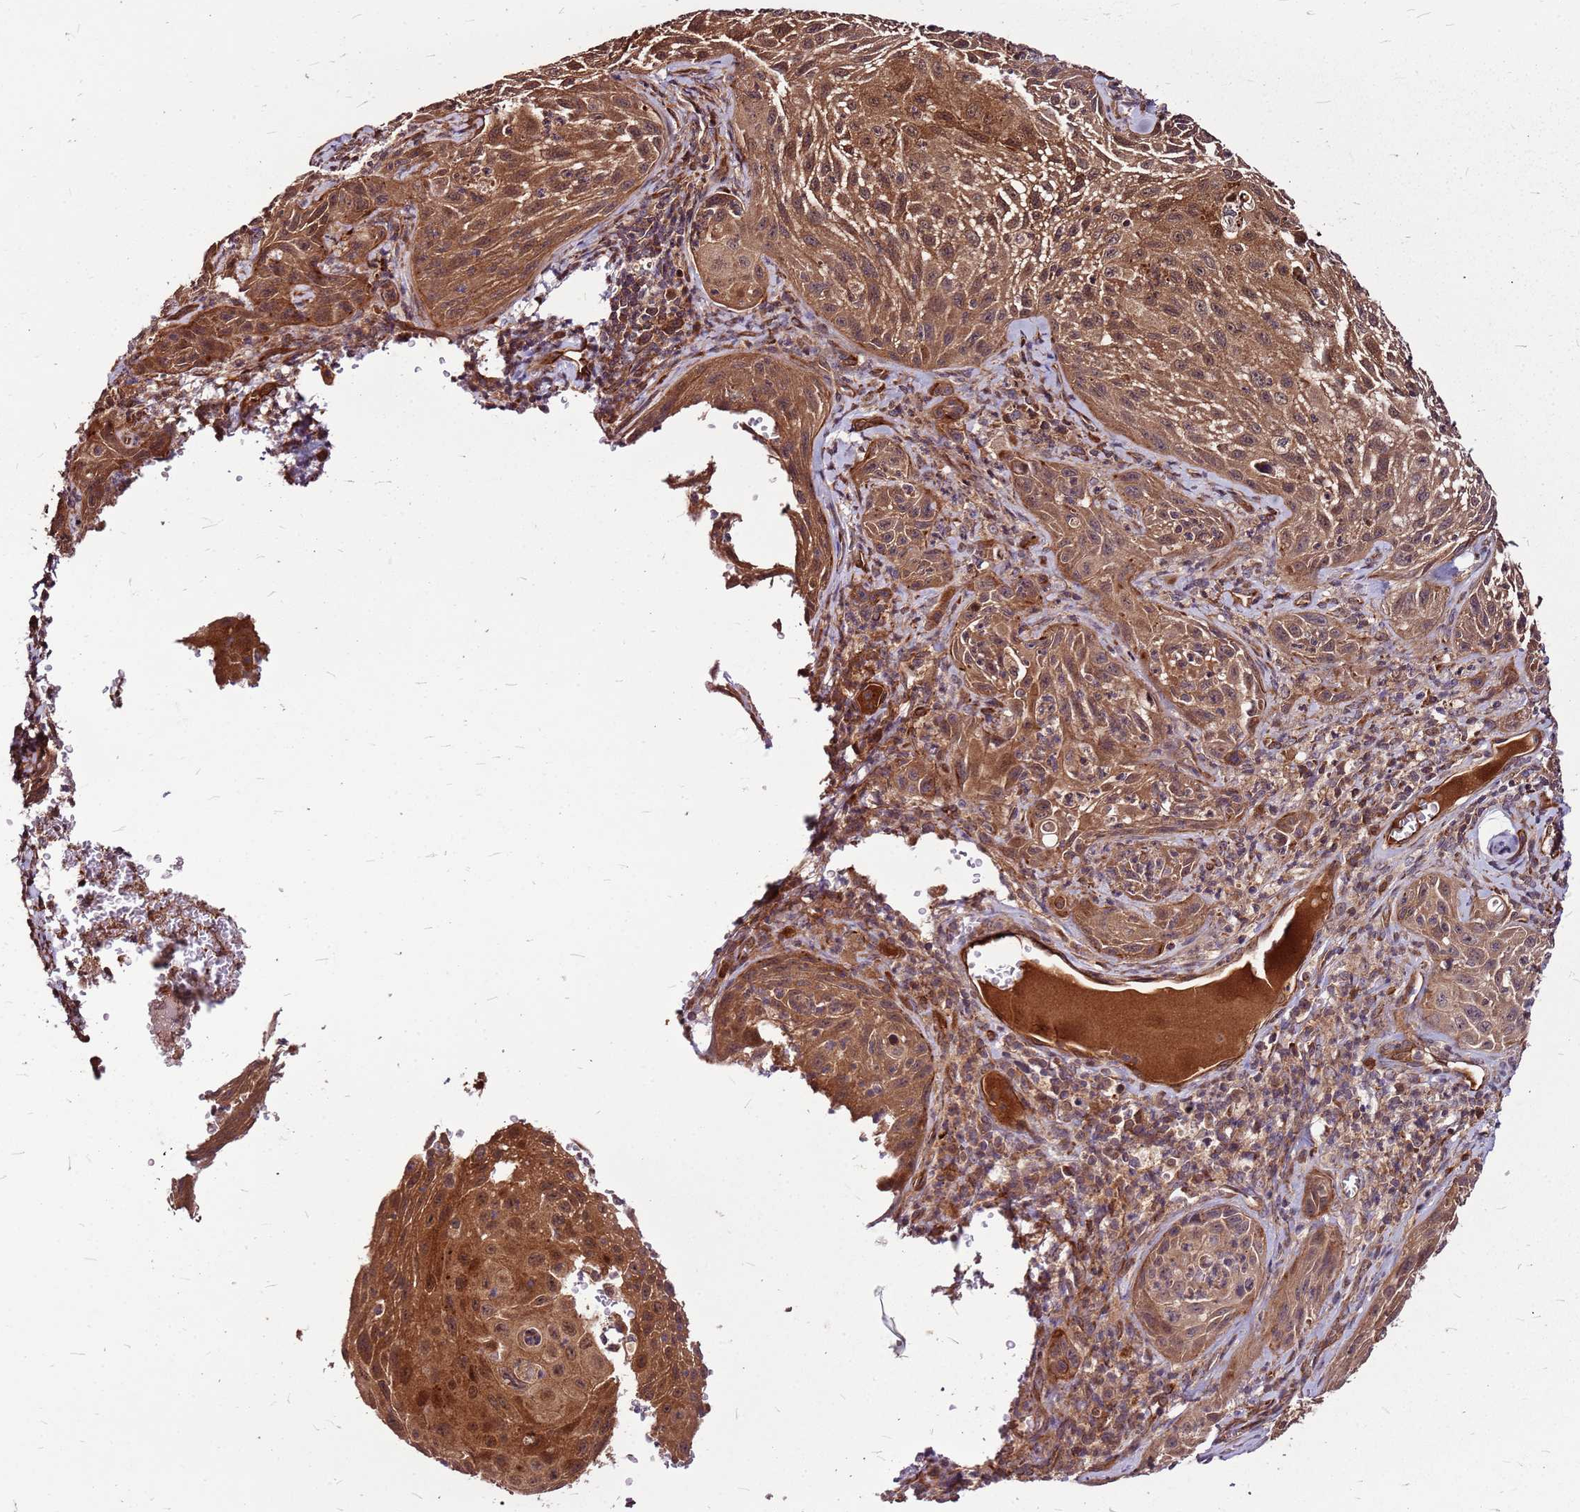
{"staining": {"intensity": "moderate", "quantity": ">75%", "location": "cytoplasmic/membranous,nuclear"}, "tissue": "cervical cancer", "cell_type": "Tumor cells", "image_type": "cancer", "snomed": [{"axis": "morphology", "description": "Squamous cell carcinoma, NOS"}, {"axis": "topography", "description": "Cervix"}], "caption": "IHC of cervical cancer (squamous cell carcinoma) demonstrates medium levels of moderate cytoplasmic/membranous and nuclear staining in approximately >75% of tumor cells. (Brightfield microscopy of DAB IHC at high magnification).", "gene": "LYPLAL1", "patient": {"sex": "female", "age": 42}}